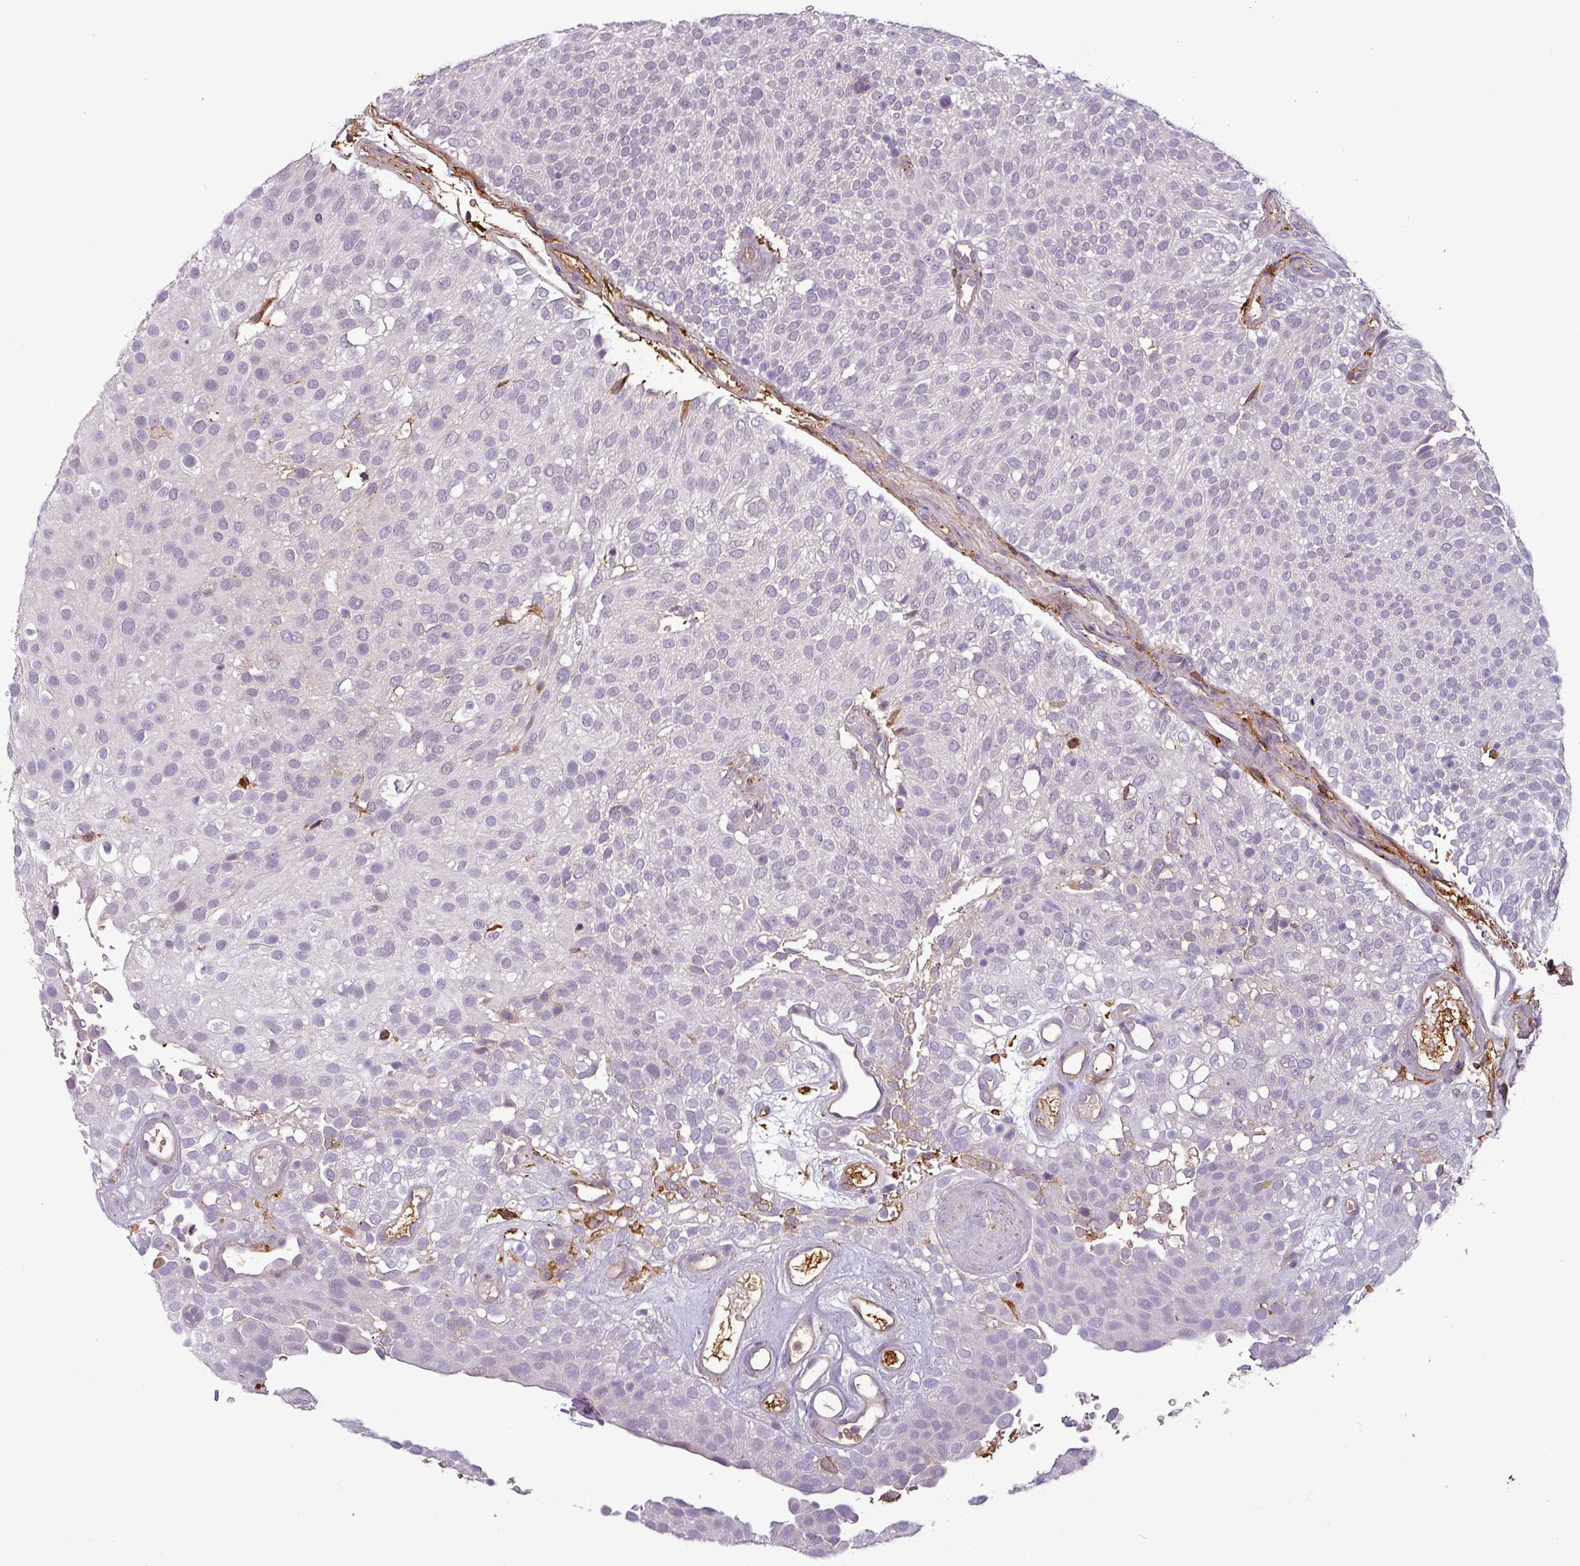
{"staining": {"intensity": "negative", "quantity": "none", "location": "none"}, "tissue": "urothelial cancer", "cell_type": "Tumor cells", "image_type": "cancer", "snomed": [{"axis": "morphology", "description": "Urothelial carcinoma, Low grade"}, {"axis": "topography", "description": "Urinary bladder"}], "caption": "The immunohistochemistry histopathology image has no significant staining in tumor cells of urothelial cancer tissue. Nuclei are stained in blue.", "gene": "APOC1", "patient": {"sex": "male", "age": 78}}